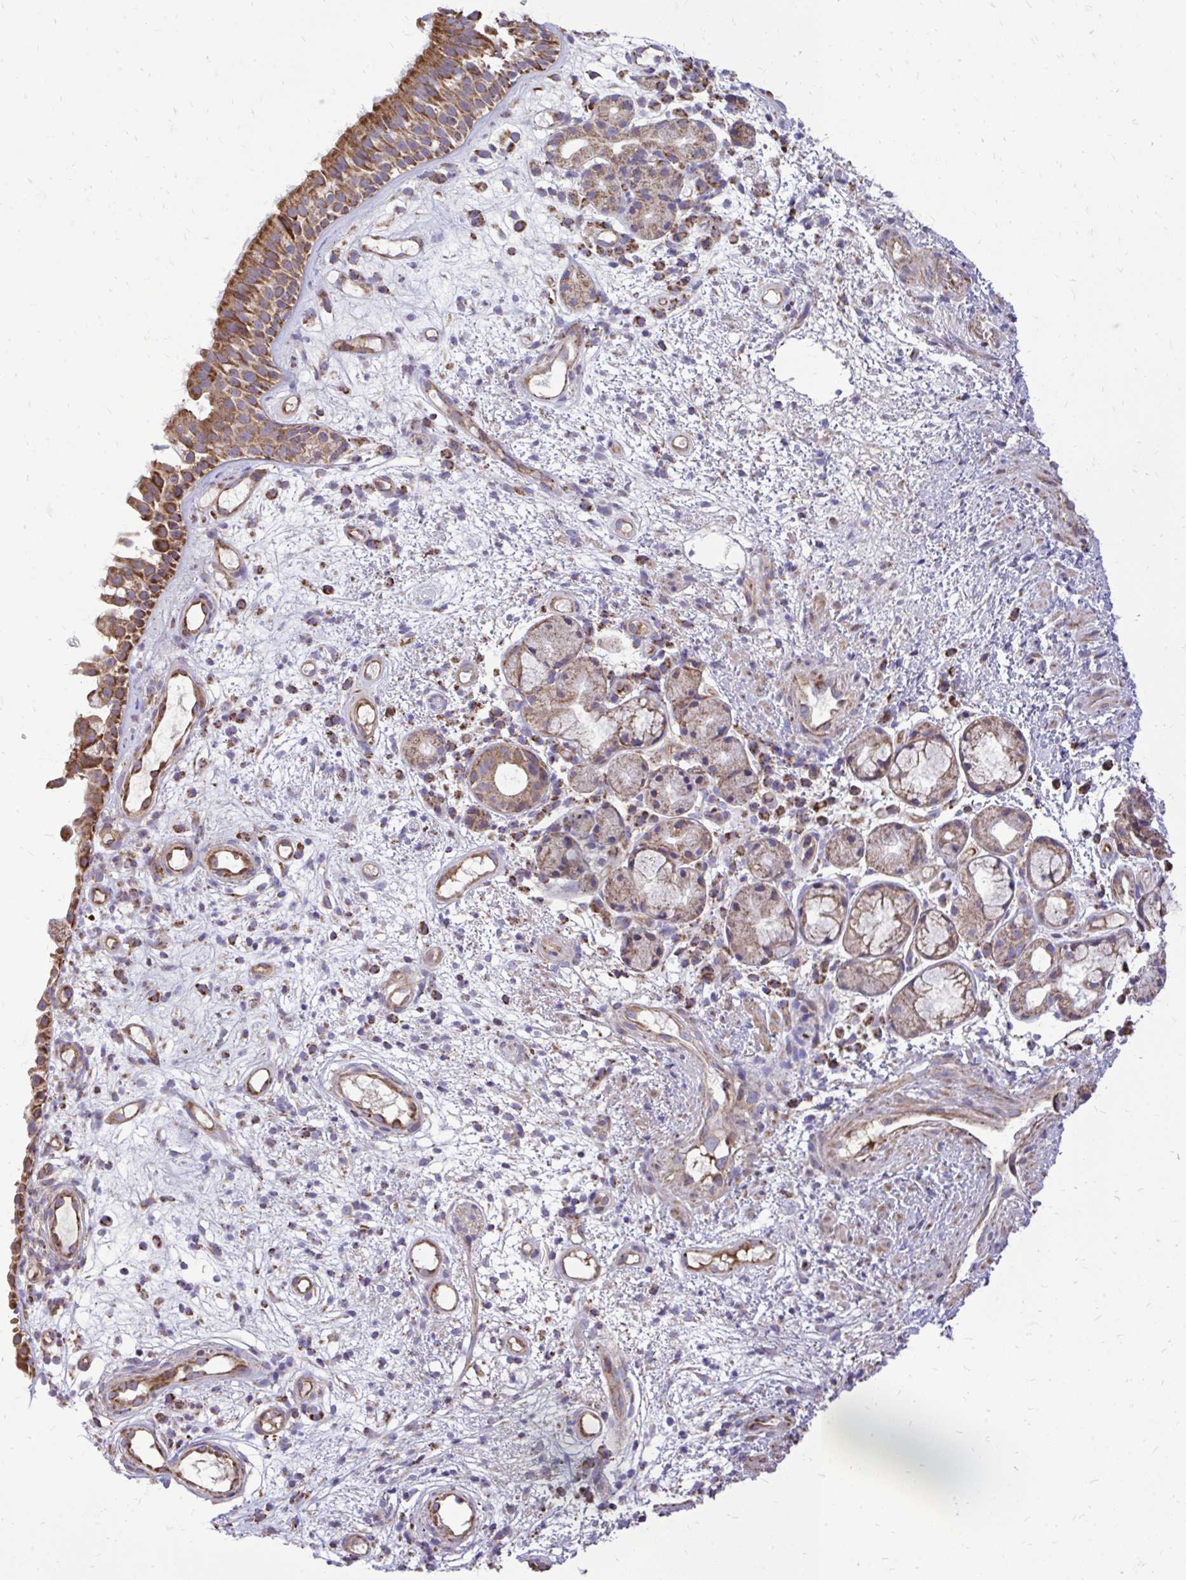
{"staining": {"intensity": "moderate", "quantity": ">75%", "location": "cytoplasmic/membranous"}, "tissue": "nasopharynx", "cell_type": "Respiratory epithelial cells", "image_type": "normal", "snomed": [{"axis": "morphology", "description": "Normal tissue, NOS"}, {"axis": "morphology", "description": "Inflammation, NOS"}, {"axis": "topography", "description": "Nasopharynx"}], "caption": "Moderate cytoplasmic/membranous positivity is present in approximately >75% of respiratory epithelial cells in unremarkable nasopharynx. The staining was performed using DAB to visualize the protein expression in brown, while the nuclei were stained in blue with hematoxylin (Magnification: 20x).", "gene": "ATP13A2", "patient": {"sex": "male", "age": 54}}